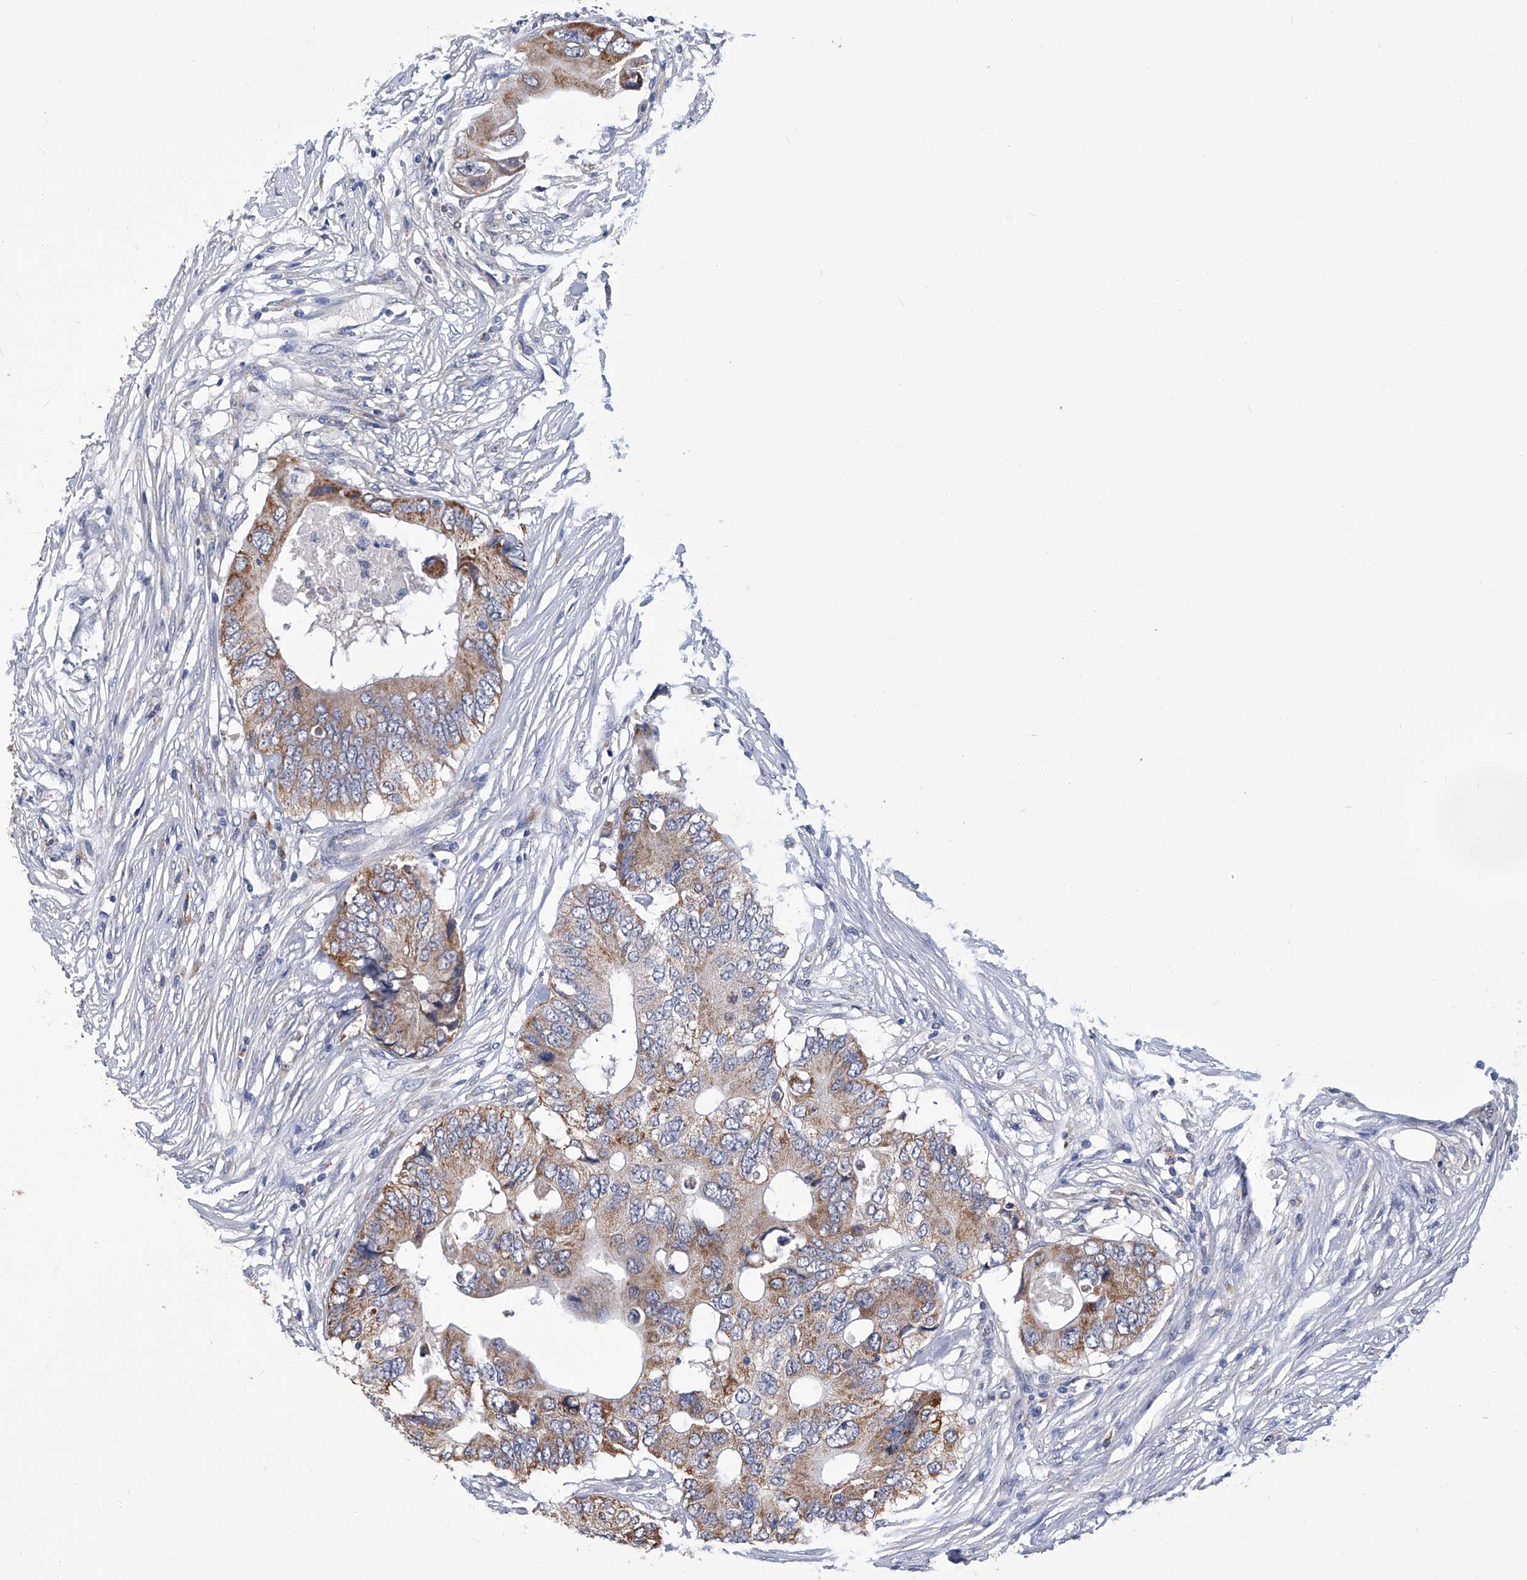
{"staining": {"intensity": "moderate", "quantity": ">75%", "location": "cytoplasmic/membranous"}, "tissue": "colorectal cancer", "cell_type": "Tumor cells", "image_type": "cancer", "snomed": [{"axis": "morphology", "description": "Adenocarcinoma, NOS"}, {"axis": "topography", "description": "Colon"}], "caption": "Tumor cells demonstrate moderate cytoplasmic/membranous positivity in approximately >75% of cells in colorectal adenocarcinoma.", "gene": "OAT", "patient": {"sex": "male", "age": 71}}